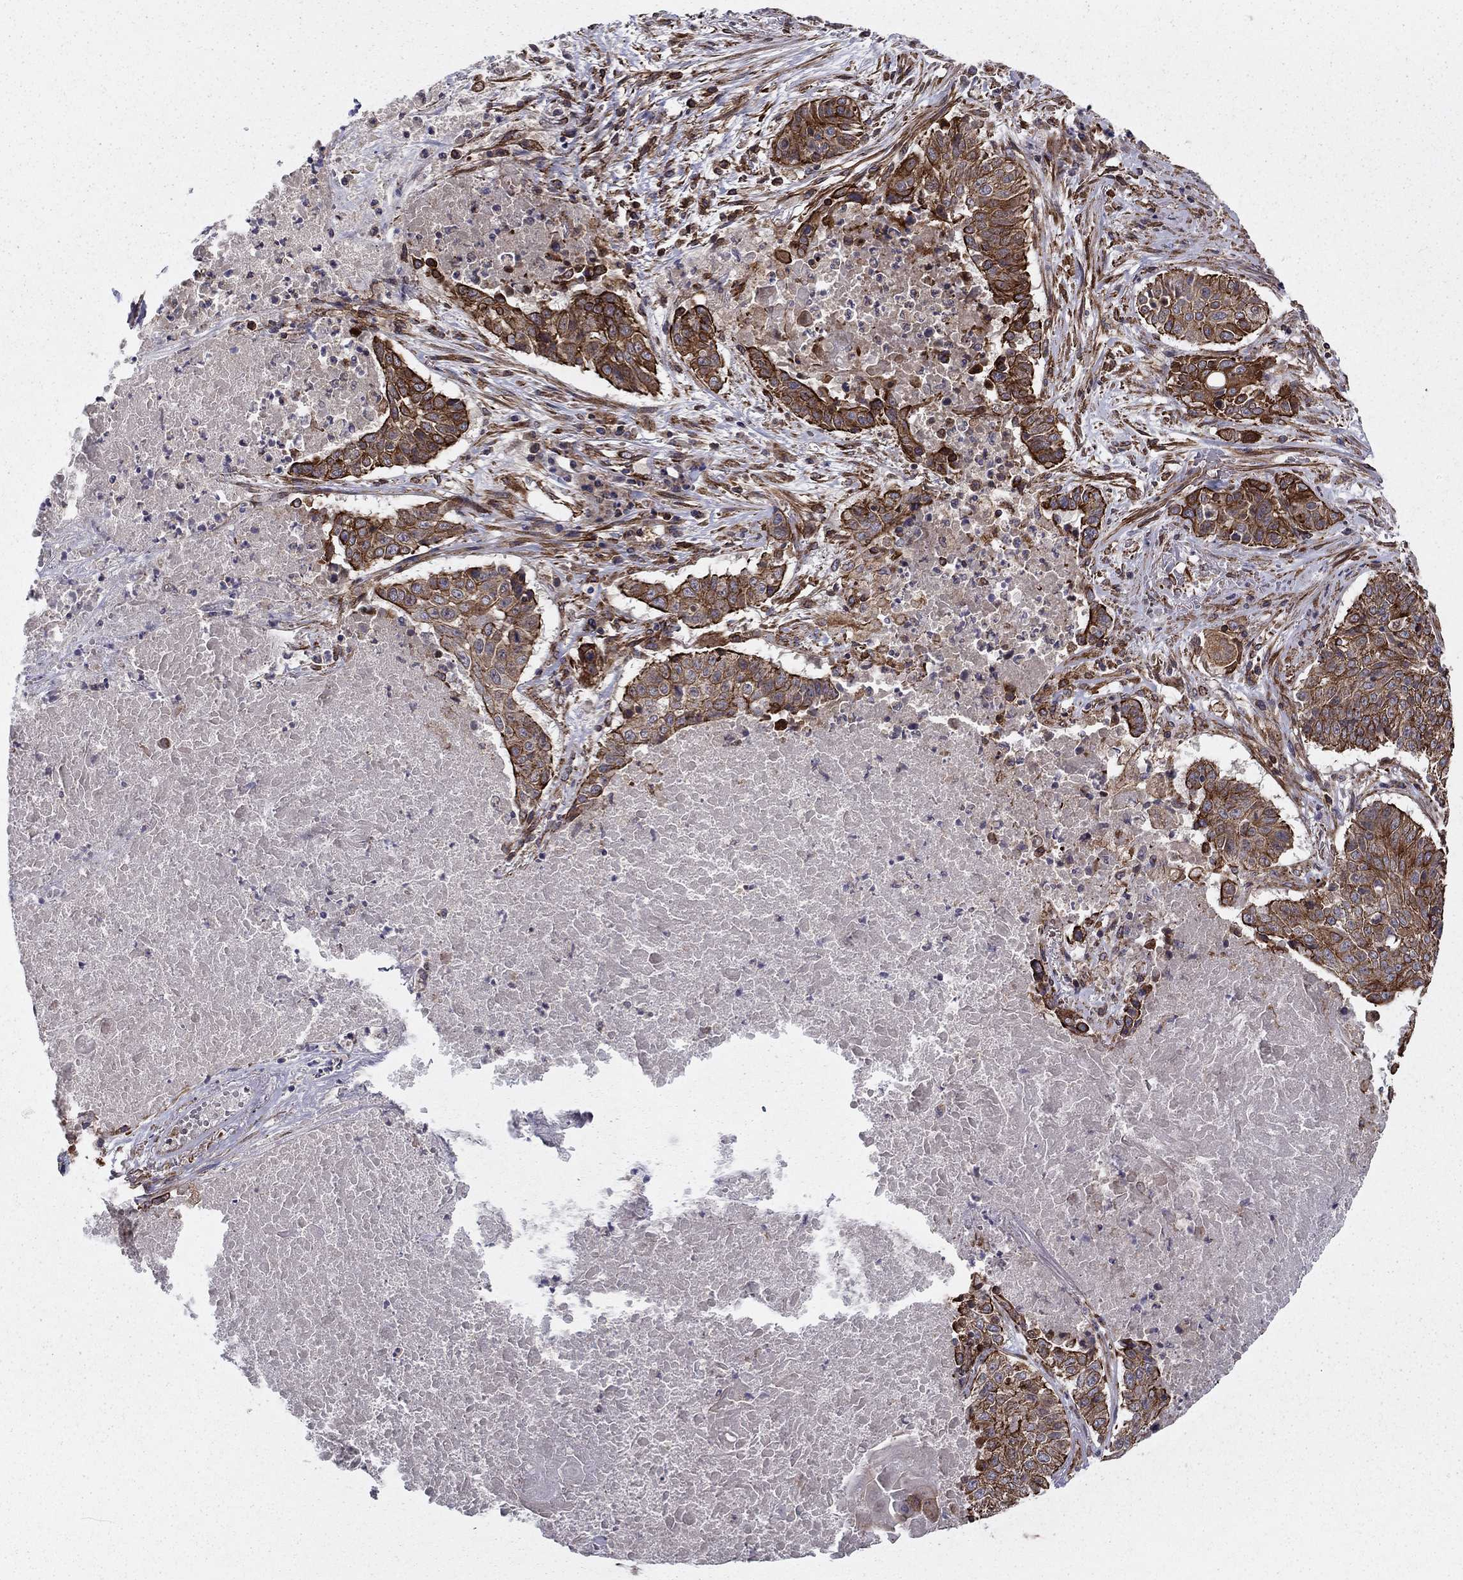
{"staining": {"intensity": "strong", "quantity": "25%-75%", "location": "cytoplasmic/membranous"}, "tissue": "lung cancer", "cell_type": "Tumor cells", "image_type": "cancer", "snomed": [{"axis": "morphology", "description": "Squamous cell carcinoma, NOS"}, {"axis": "topography", "description": "Lung"}], "caption": "Lung cancer (squamous cell carcinoma) stained with IHC displays strong cytoplasmic/membranous staining in about 25%-75% of tumor cells. The staining was performed using DAB, with brown indicating positive protein expression. Nuclei are stained blue with hematoxylin.", "gene": "SHMT1", "patient": {"sex": "male", "age": 64}}